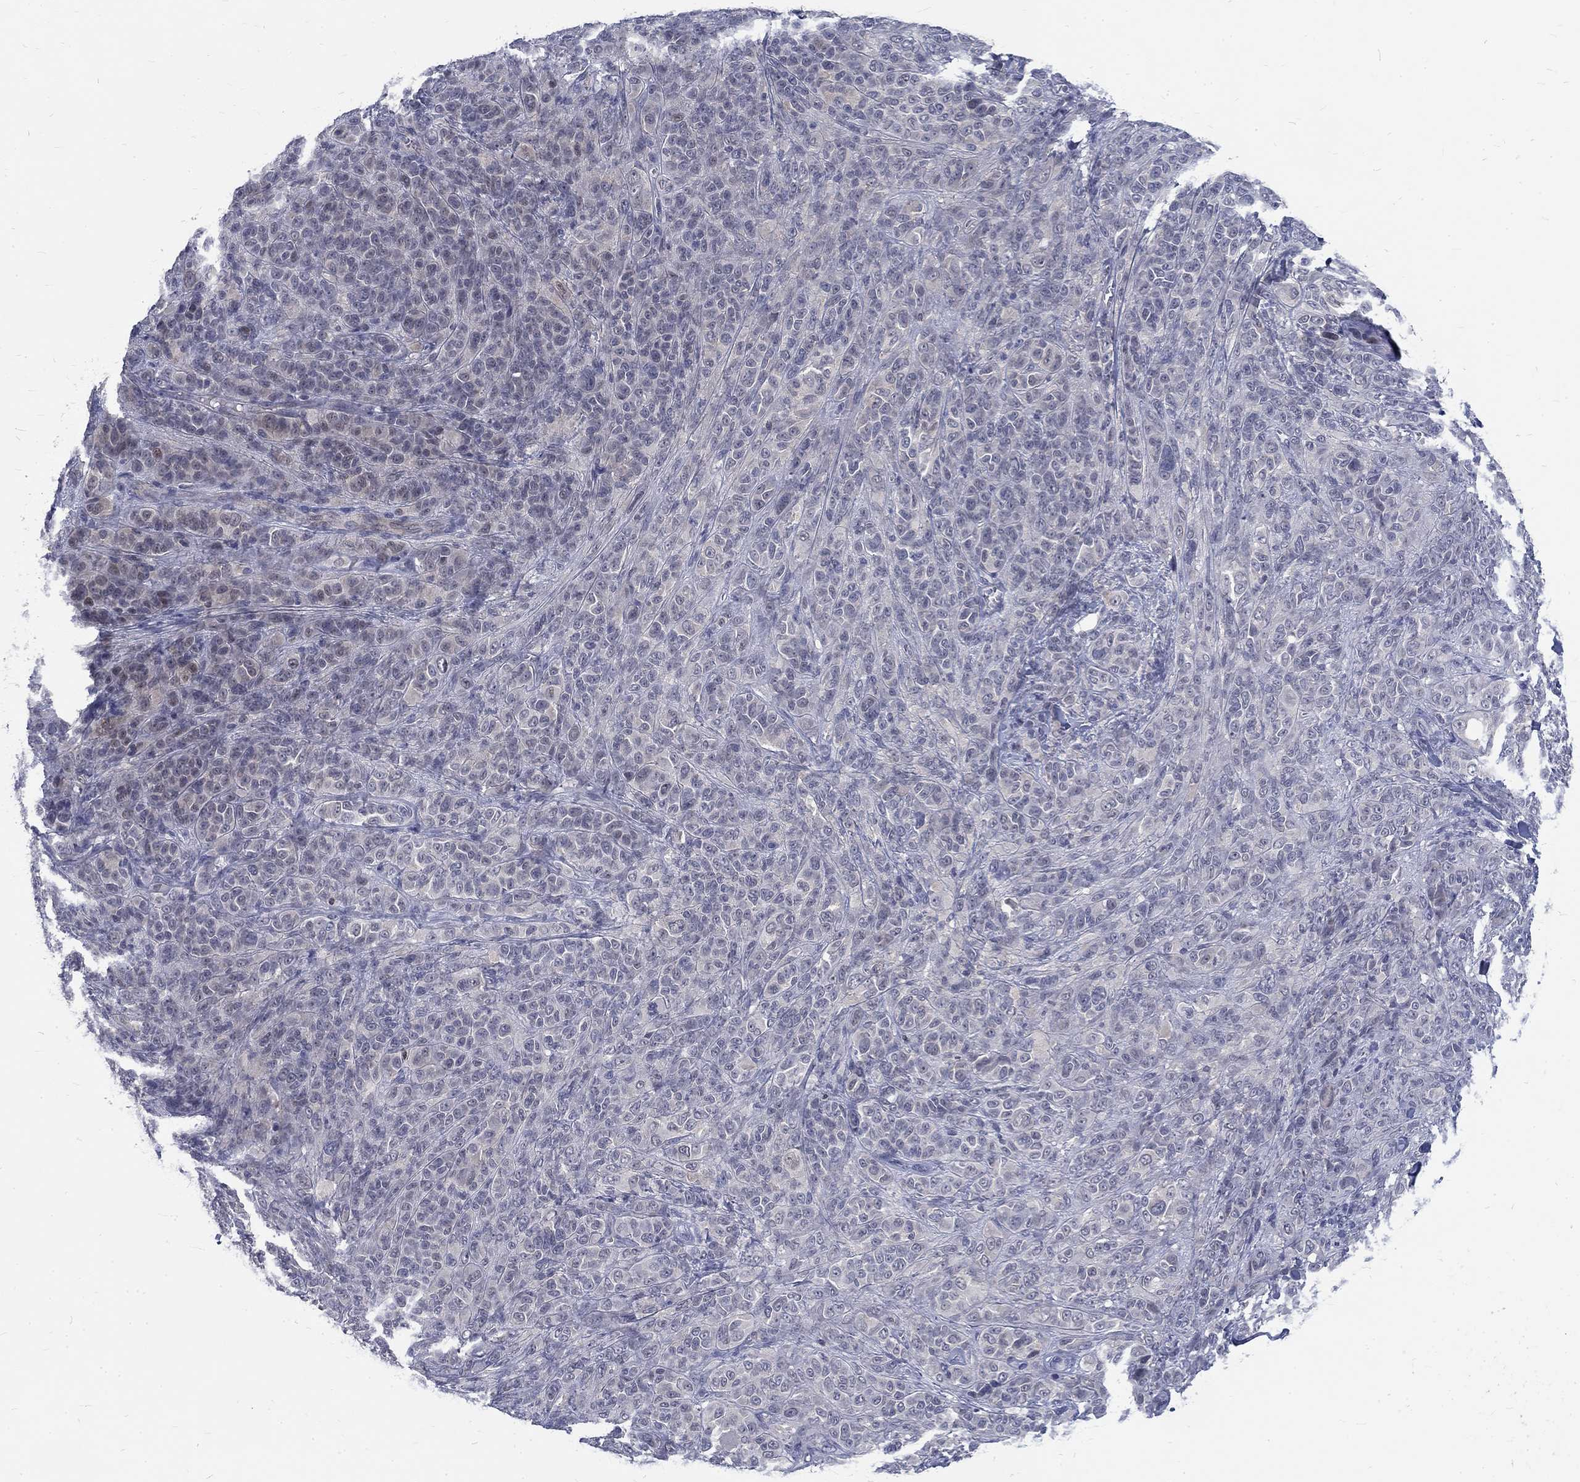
{"staining": {"intensity": "negative", "quantity": "none", "location": "none"}, "tissue": "melanoma", "cell_type": "Tumor cells", "image_type": "cancer", "snomed": [{"axis": "morphology", "description": "Malignant melanoma, NOS"}, {"axis": "topography", "description": "Skin"}], "caption": "Tumor cells show no significant protein expression in melanoma.", "gene": "PHKA1", "patient": {"sex": "female", "age": 87}}